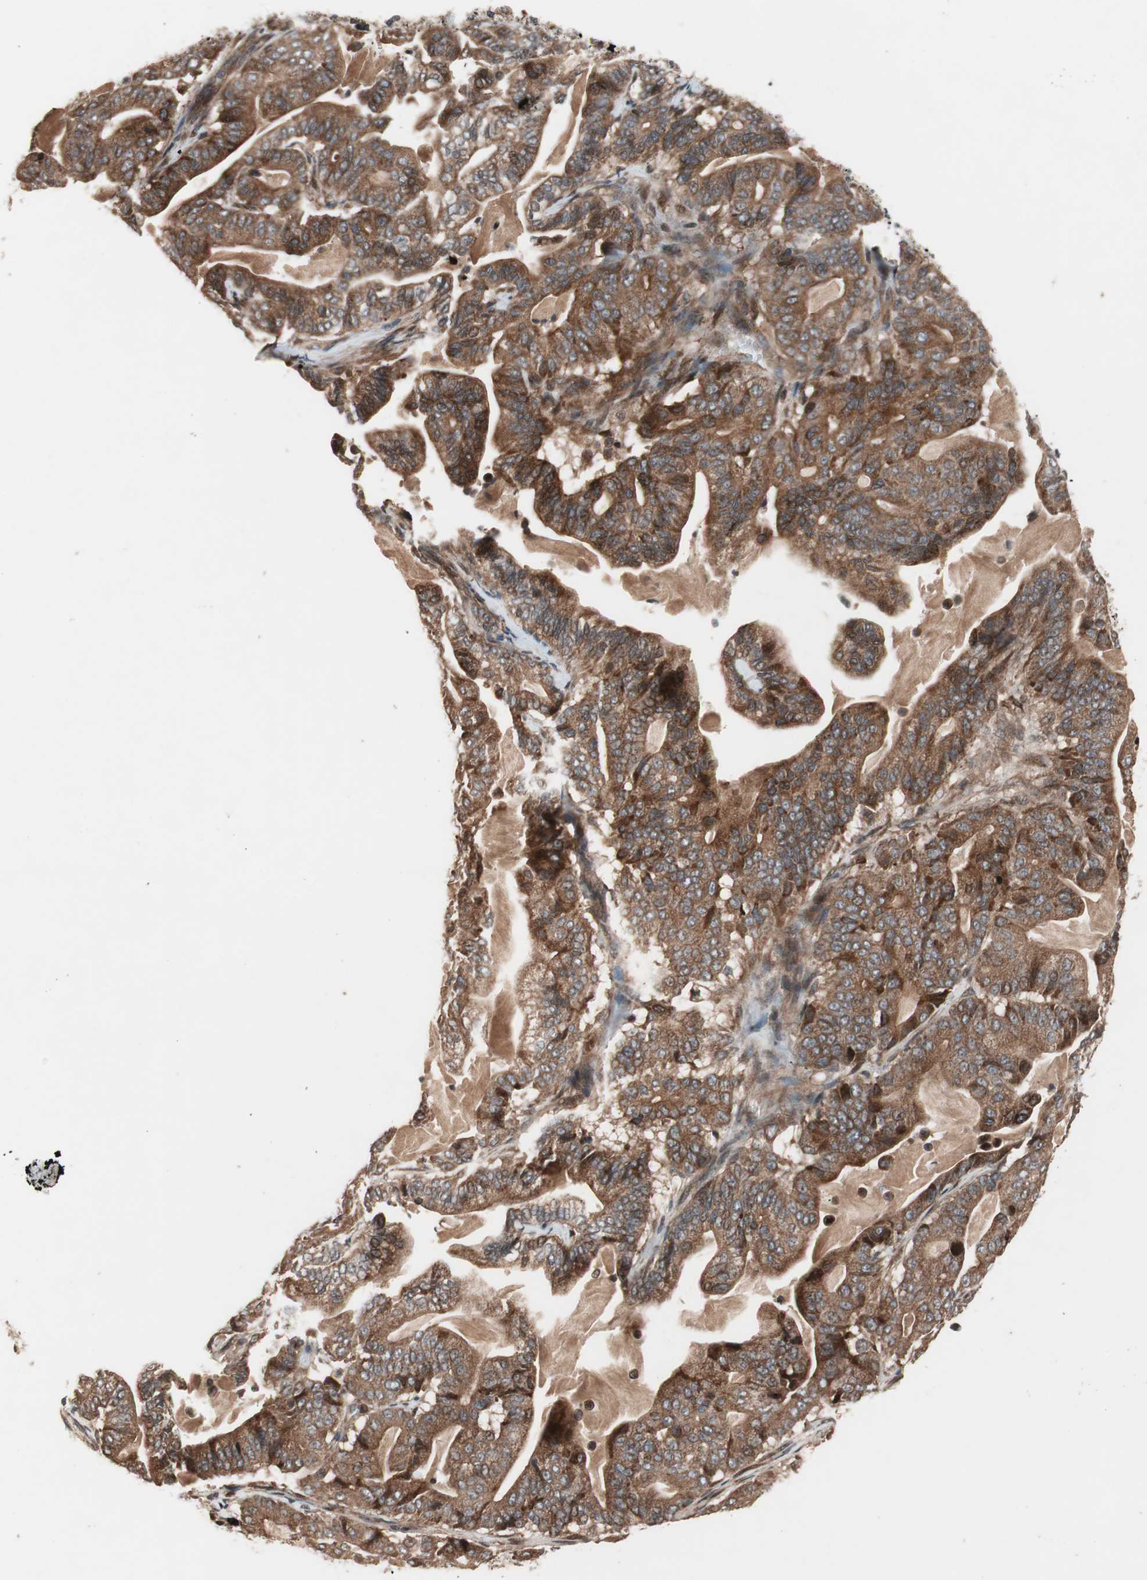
{"staining": {"intensity": "strong", "quantity": ">75%", "location": "cytoplasmic/membranous"}, "tissue": "pancreatic cancer", "cell_type": "Tumor cells", "image_type": "cancer", "snomed": [{"axis": "morphology", "description": "Adenocarcinoma, NOS"}, {"axis": "topography", "description": "Pancreas"}], "caption": "Immunohistochemical staining of pancreatic cancer demonstrates high levels of strong cytoplasmic/membranous positivity in approximately >75% of tumor cells. (brown staining indicates protein expression, while blue staining denotes nuclei).", "gene": "NF2", "patient": {"sex": "male", "age": 63}}